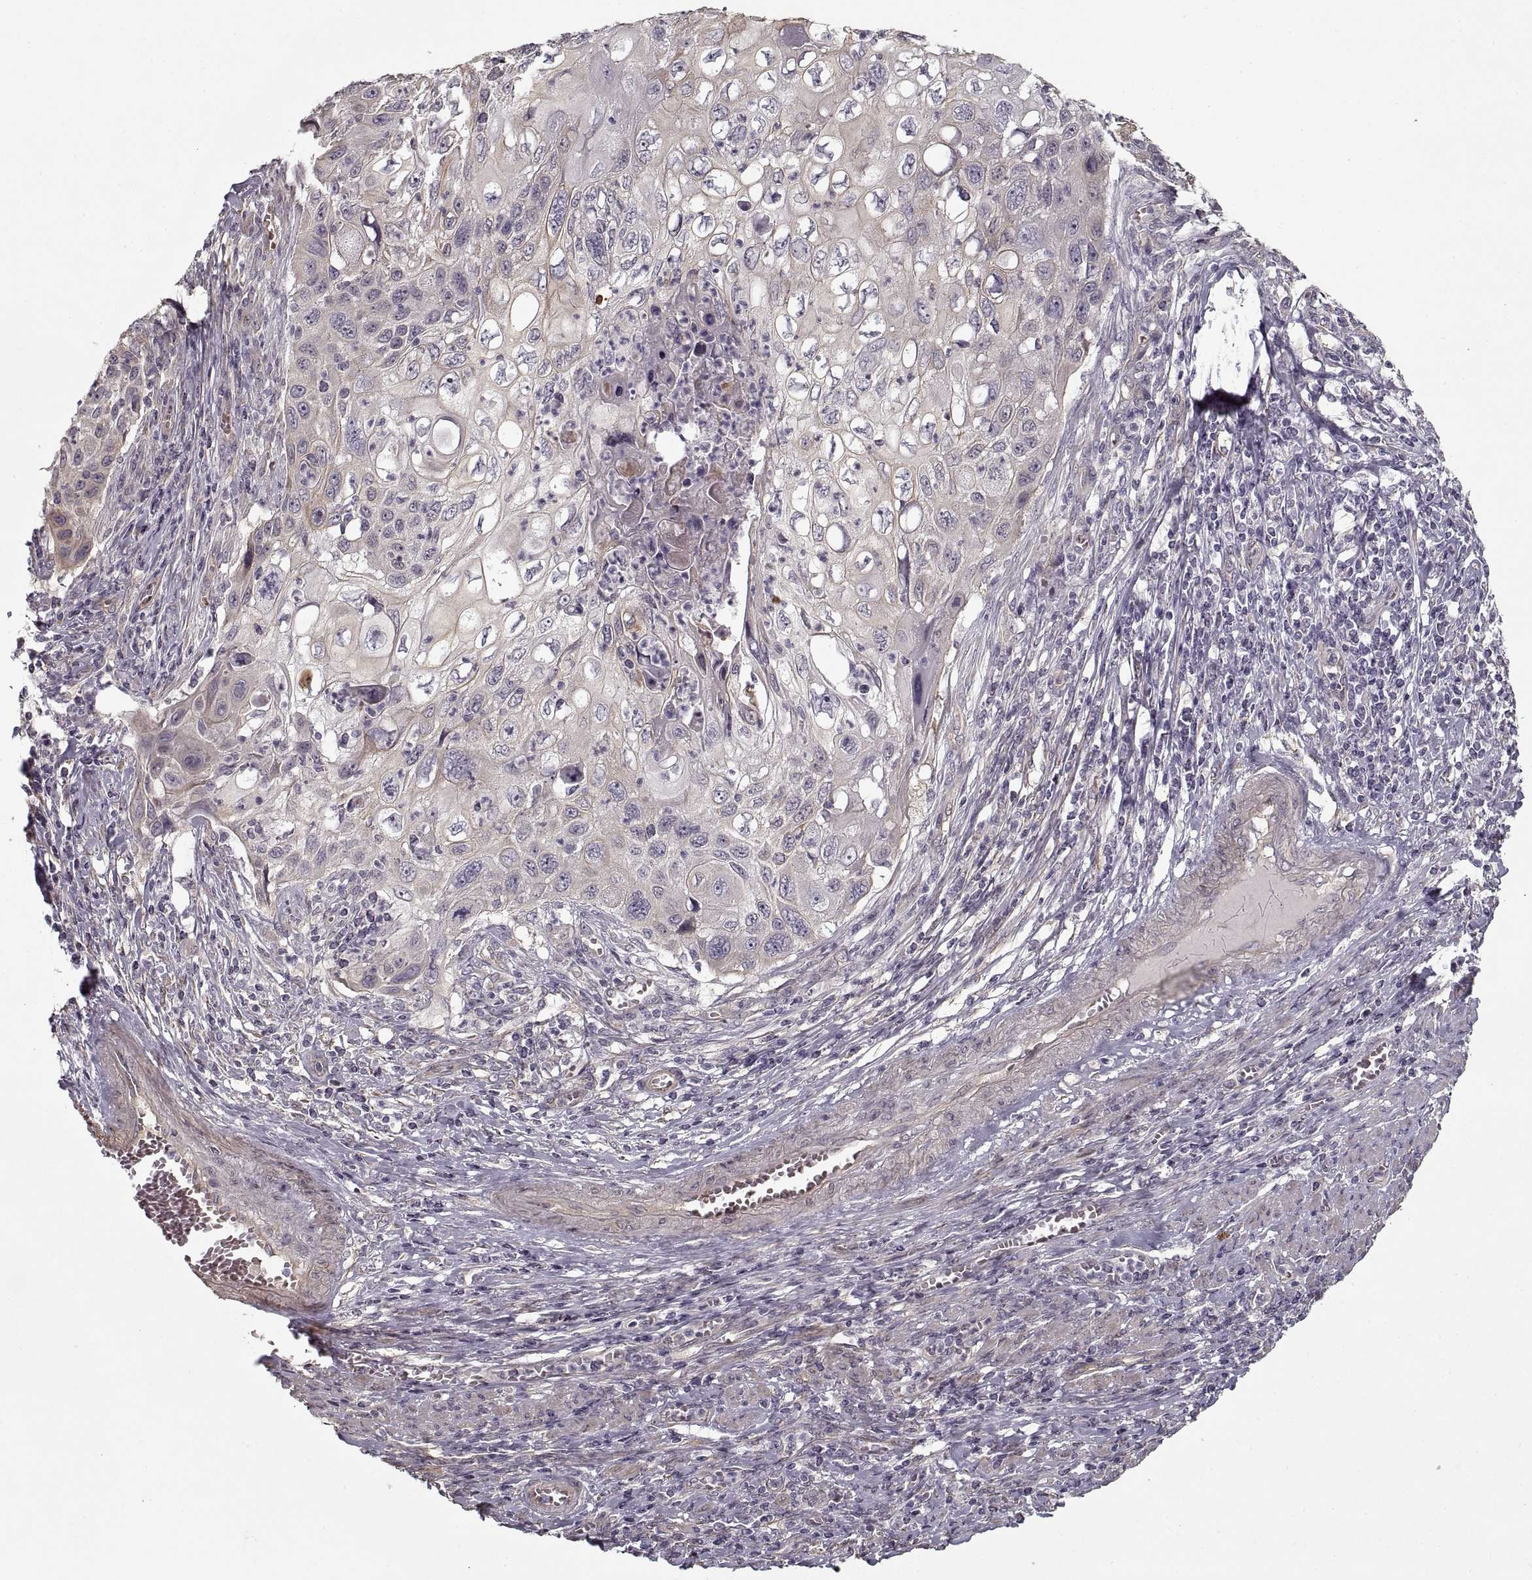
{"staining": {"intensity": "negative", "quantity": "none", "location": "none"}, "tissue": "cervical cancer", "cell_type": "Tumor cells", "image_type": "cancer", "snomed": [{"axis": "morphology", "description": "Squamous cell carcinoma, NOS"}, {"axis": "topography", "description": "Cervix"}], "caption": "Immunohistochemical staining of cervical cancer (squamous cell carcinoma) shows no significant positivity in tumor cells.", "gene": "LAMB2", "patient": {"sex": "female", "age": 70}}